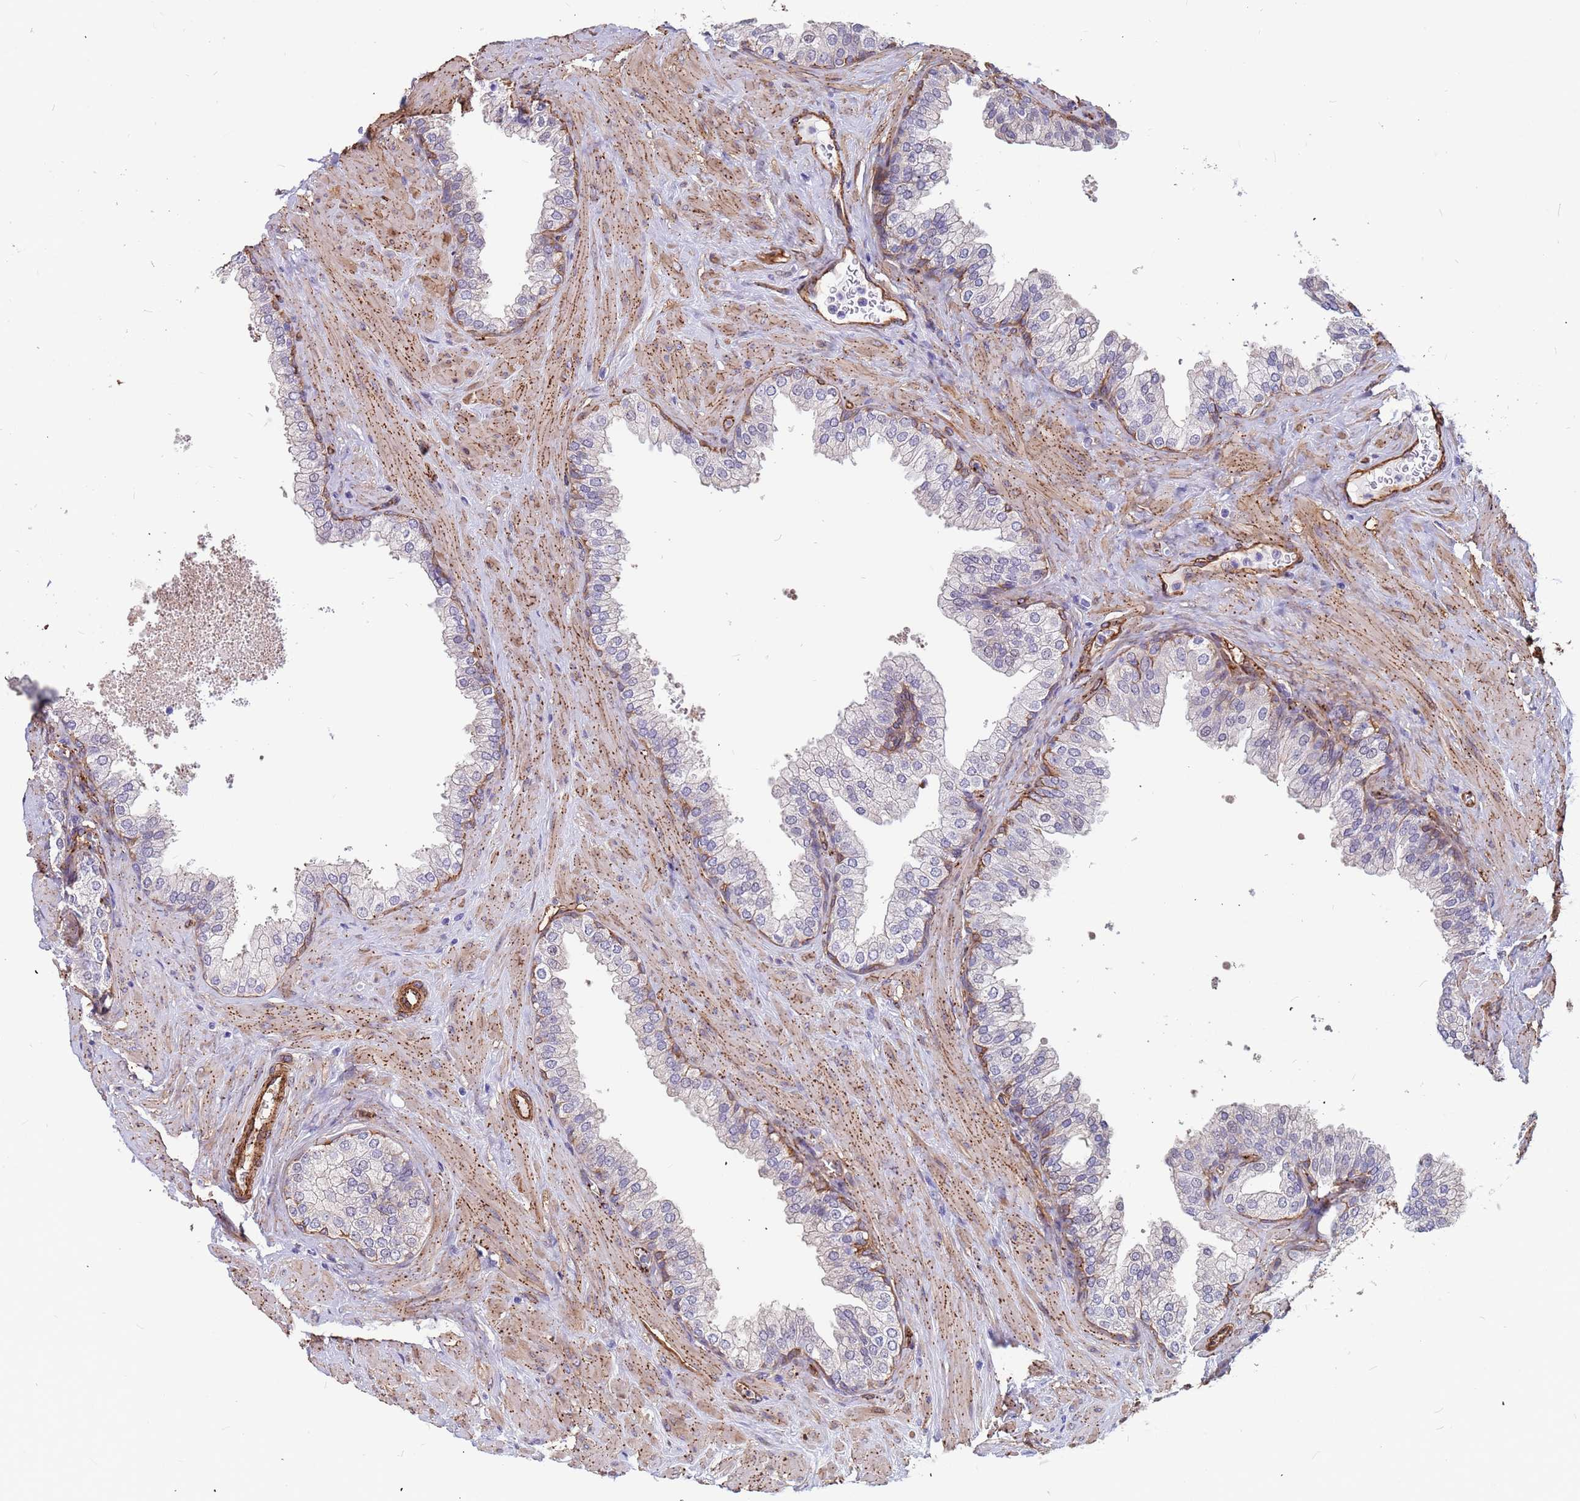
{"staining": {"intensity": "negative", "quantity": "none", "location": "none"}, "tissue": "prostate", "cell_type": "Glandular cells", "image_type": "normal", "snomed": [{"axis": "morphology", "description": "Normal tissue, NOS"}, {"axis": "morphology", "description": "Urothelial carcinoma, Low grade"}, {"axis": "topography", "description": "Urinary bladder"}, {"axis": "topography", "description": "Prostate"}], "caption": "Image shows no significant protein expression in glandular cells of benign prostate.", "gene": "EHD2", "patient": {"sex": "male", "age": 60}}